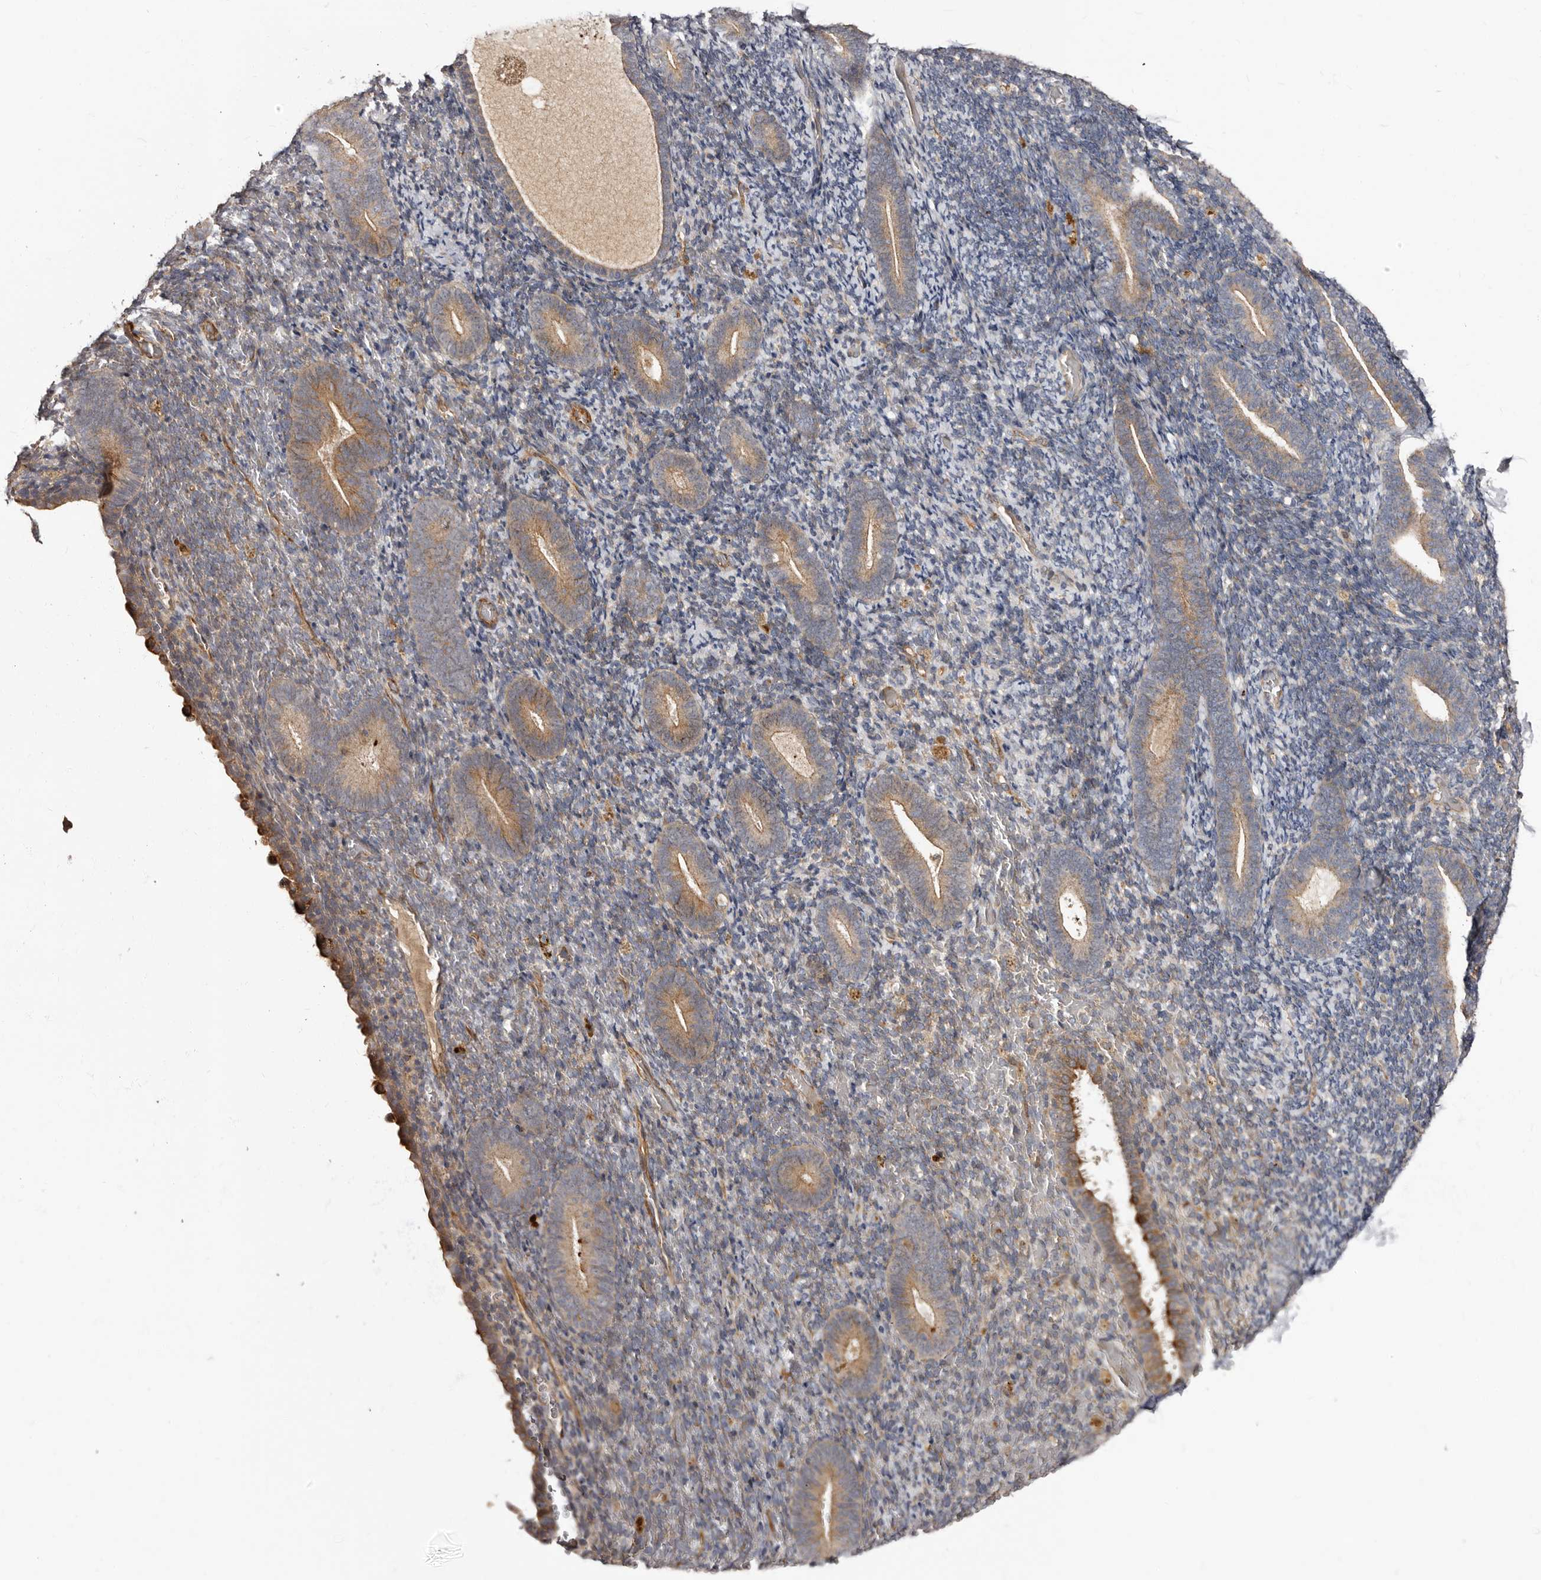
{"staining": {"intensity": "negative", "quantity": "none", "location": "none"}, "tissue": "endometrium", "cell_type": "Cells in endometrial stroma", "image_type": "normal", "snomed": [{"axis": "morphology", "description": "Normal tissue, NOS"}, {"axis": "topography", "description": "Endometrium"}], "caption": "Protein analysis of normal endometrium reveals no significant staining in cells in endometrial stroma.", "gene": "TBC1D22B", "patient": {"sex": "female", "age": 51}}